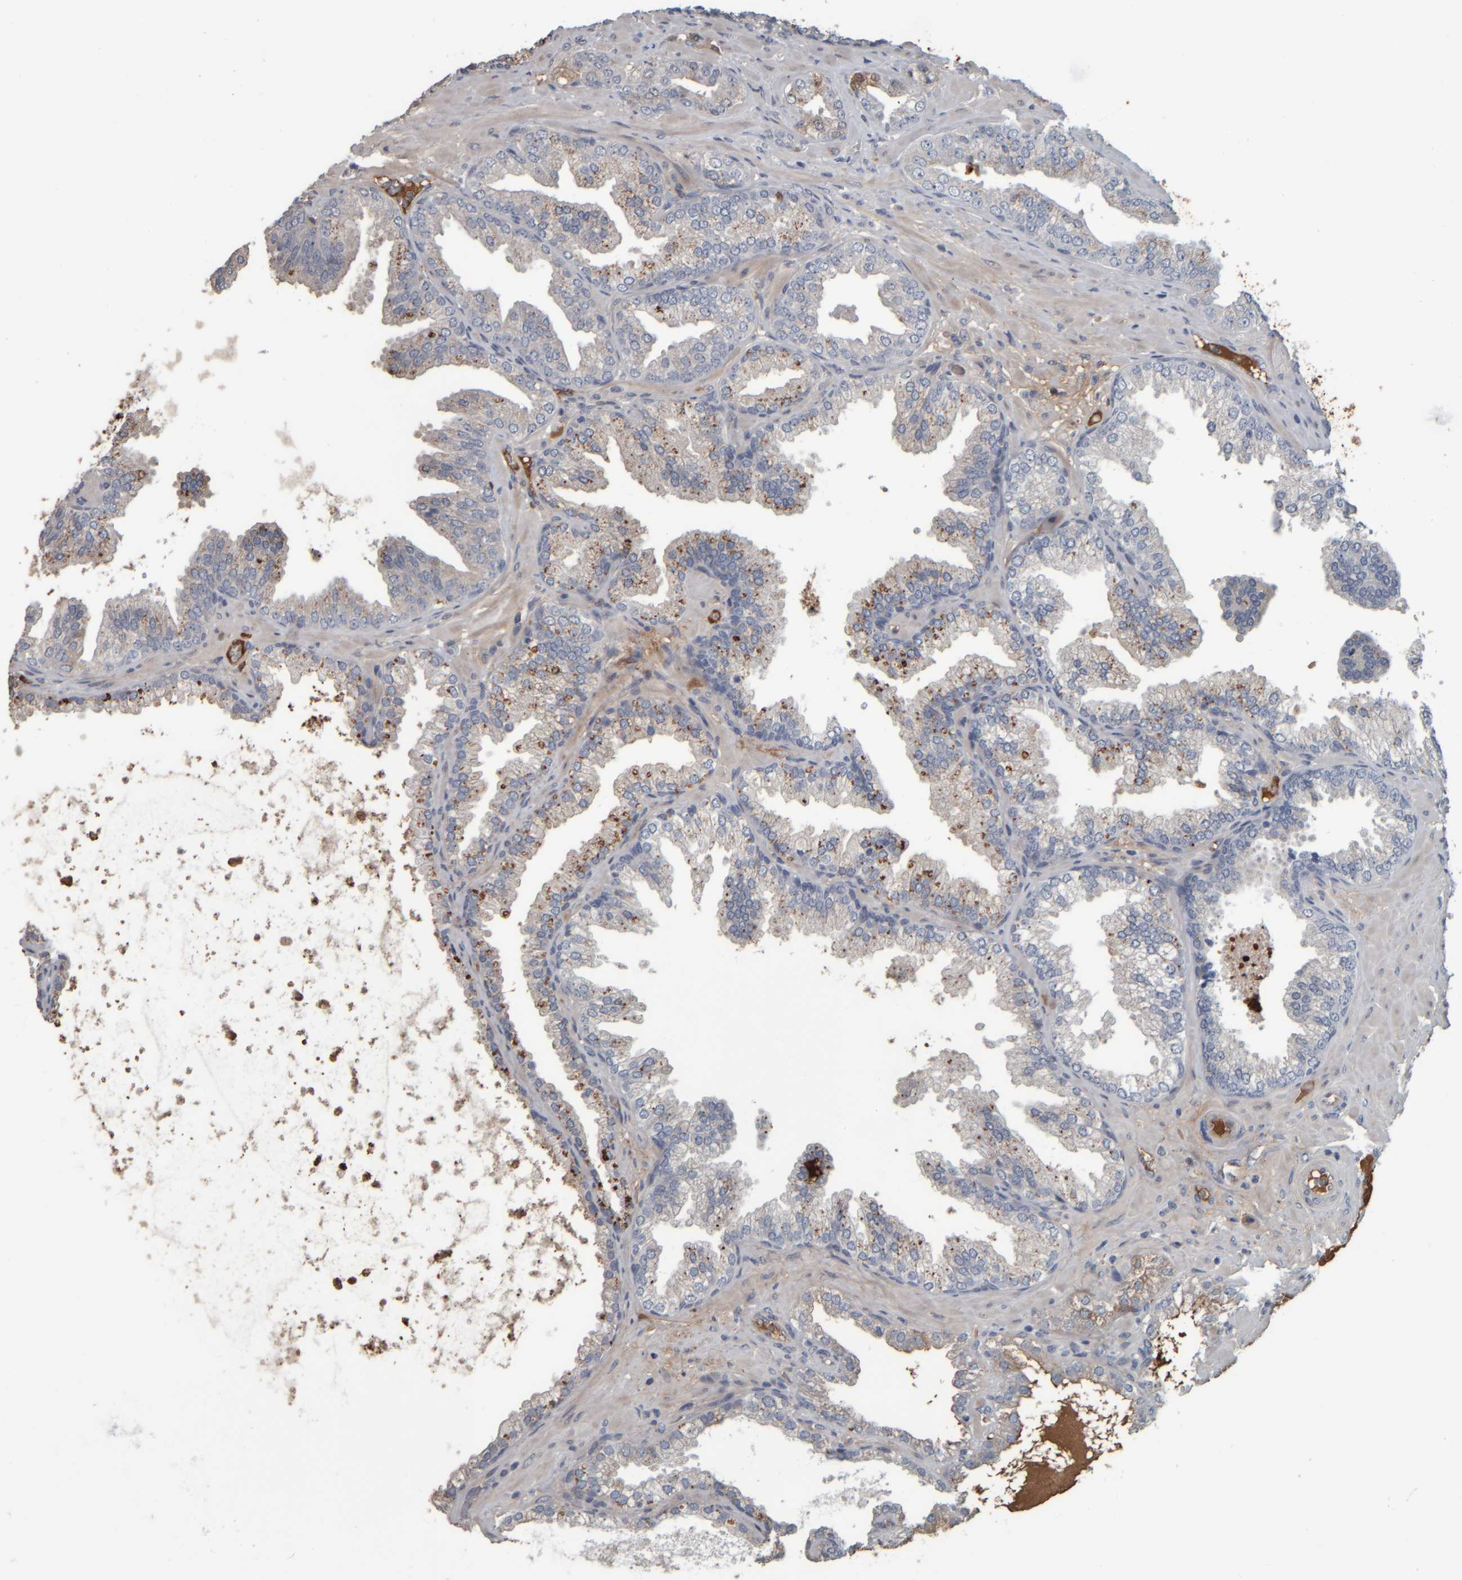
{"staining": {"intensity": "moderate", "quantity": "<25%", "location": "cytoplasmic/membranous"}, "tissue": "prostate cancer", "cell_type": "Tumor cells", "image_type": "cancer", "snomed": [{"axis": "morphology", "description": "Adenocarcinoma, Low grade"}, {"axis": "topography", "description": "Prostate"}], "caption": "A high-resolution micrograph shows IHC staining of low-grade adenocarcinoma (prostate), which demonstrates moderate cytoplasmic/membranous expression in about <25% of tumor cells.", "gene": "CAVIN4", "patient": {"sex": "male", "age": 62}}